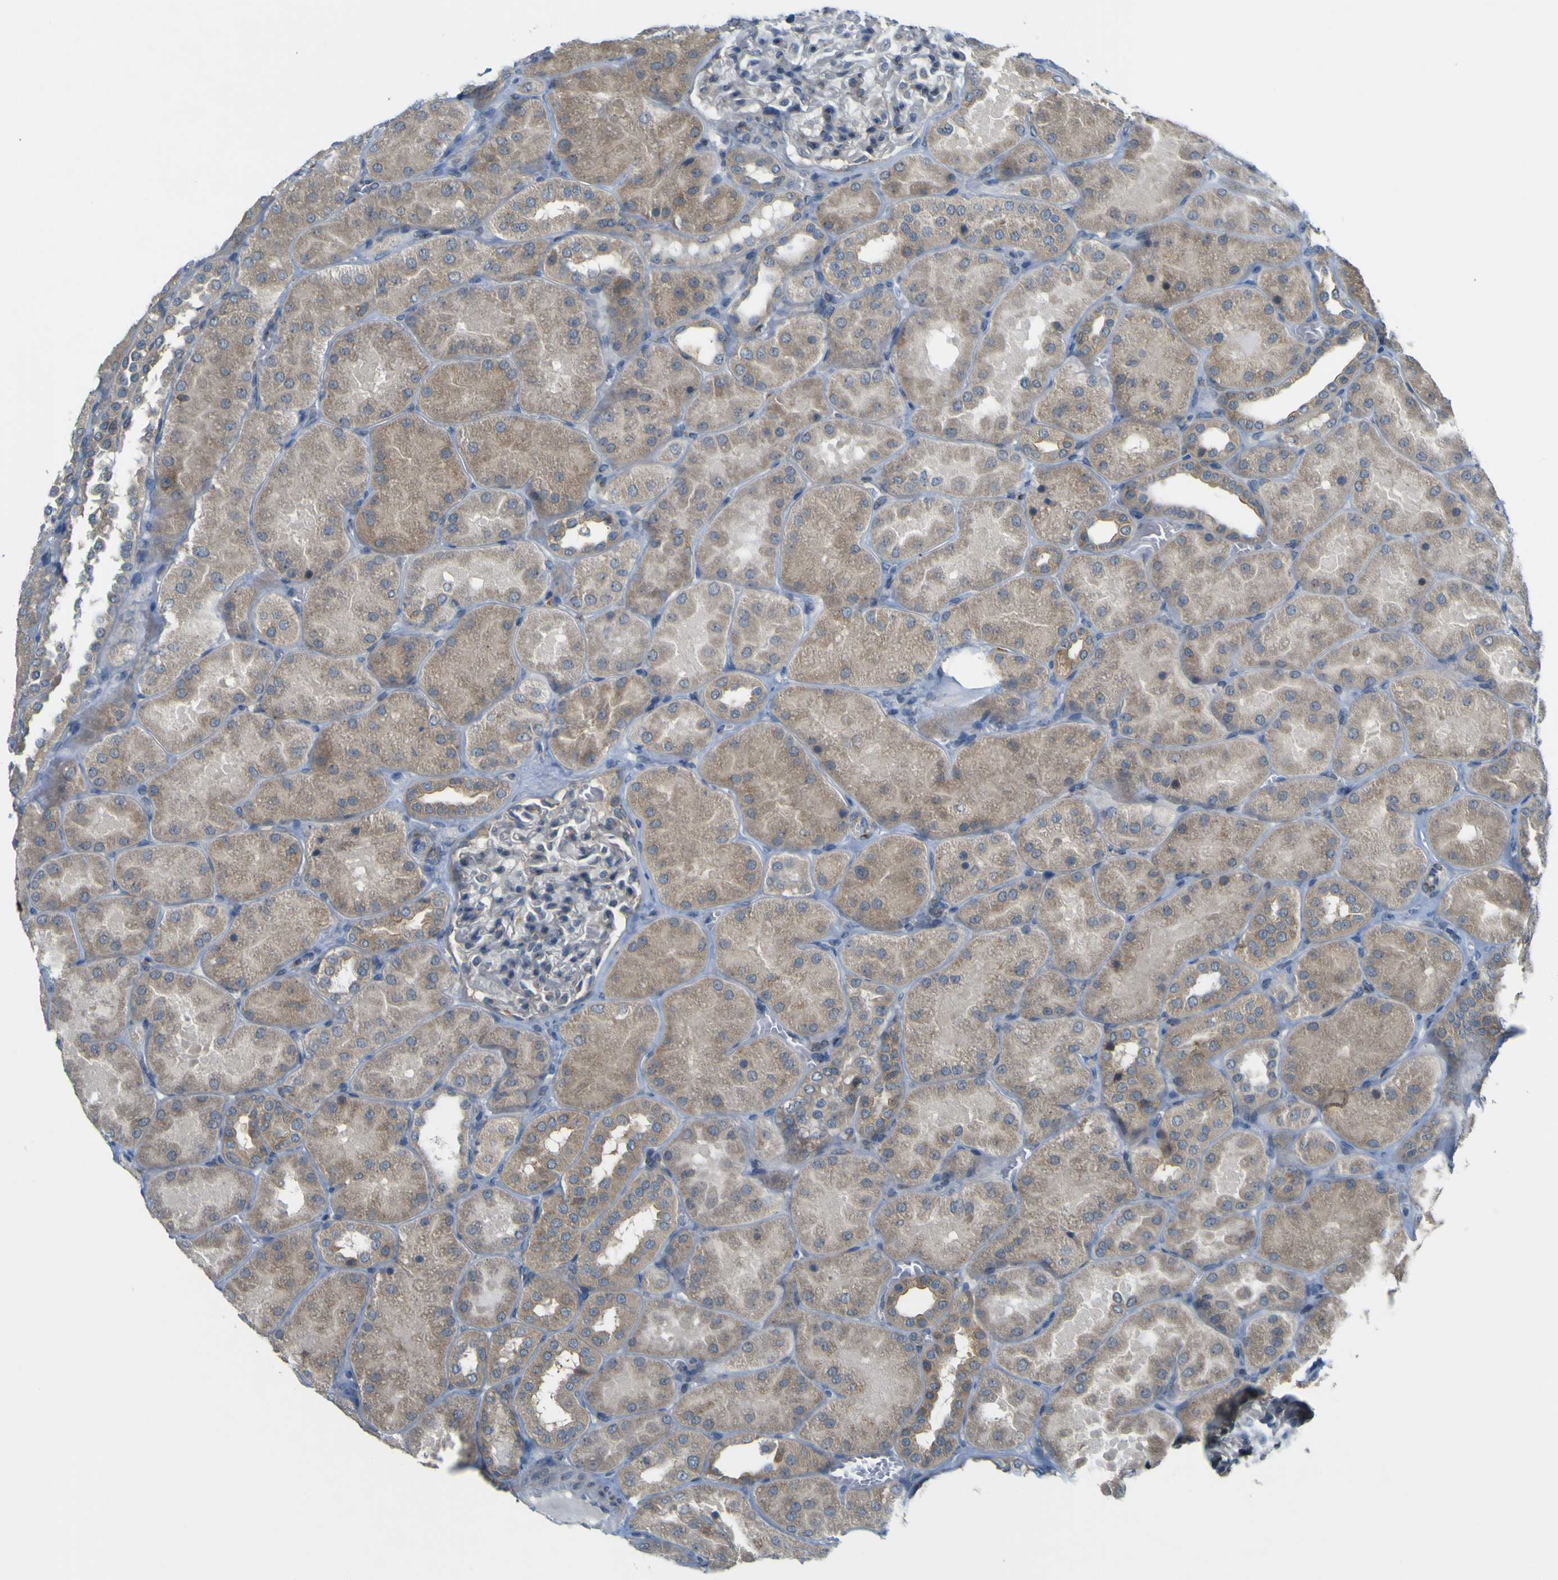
{"staining": {"intensity": "negative", "quantity": "none", "location": "none"}, "tissue": "kidney", "cell_type": "Cells in glomeruli", "image_type": "normal", "snomed": [{"axis": "morphology", "description": "Normal tissue, NOS"}, {"axis": "topography", "description": "Kidney"}], "caption": "Human kidney stained for a protein using IHC demonstrates no staining in cells in glomeruli.", "gene": "IGF2R", "patient": {"sex": "male", "age": 28}}